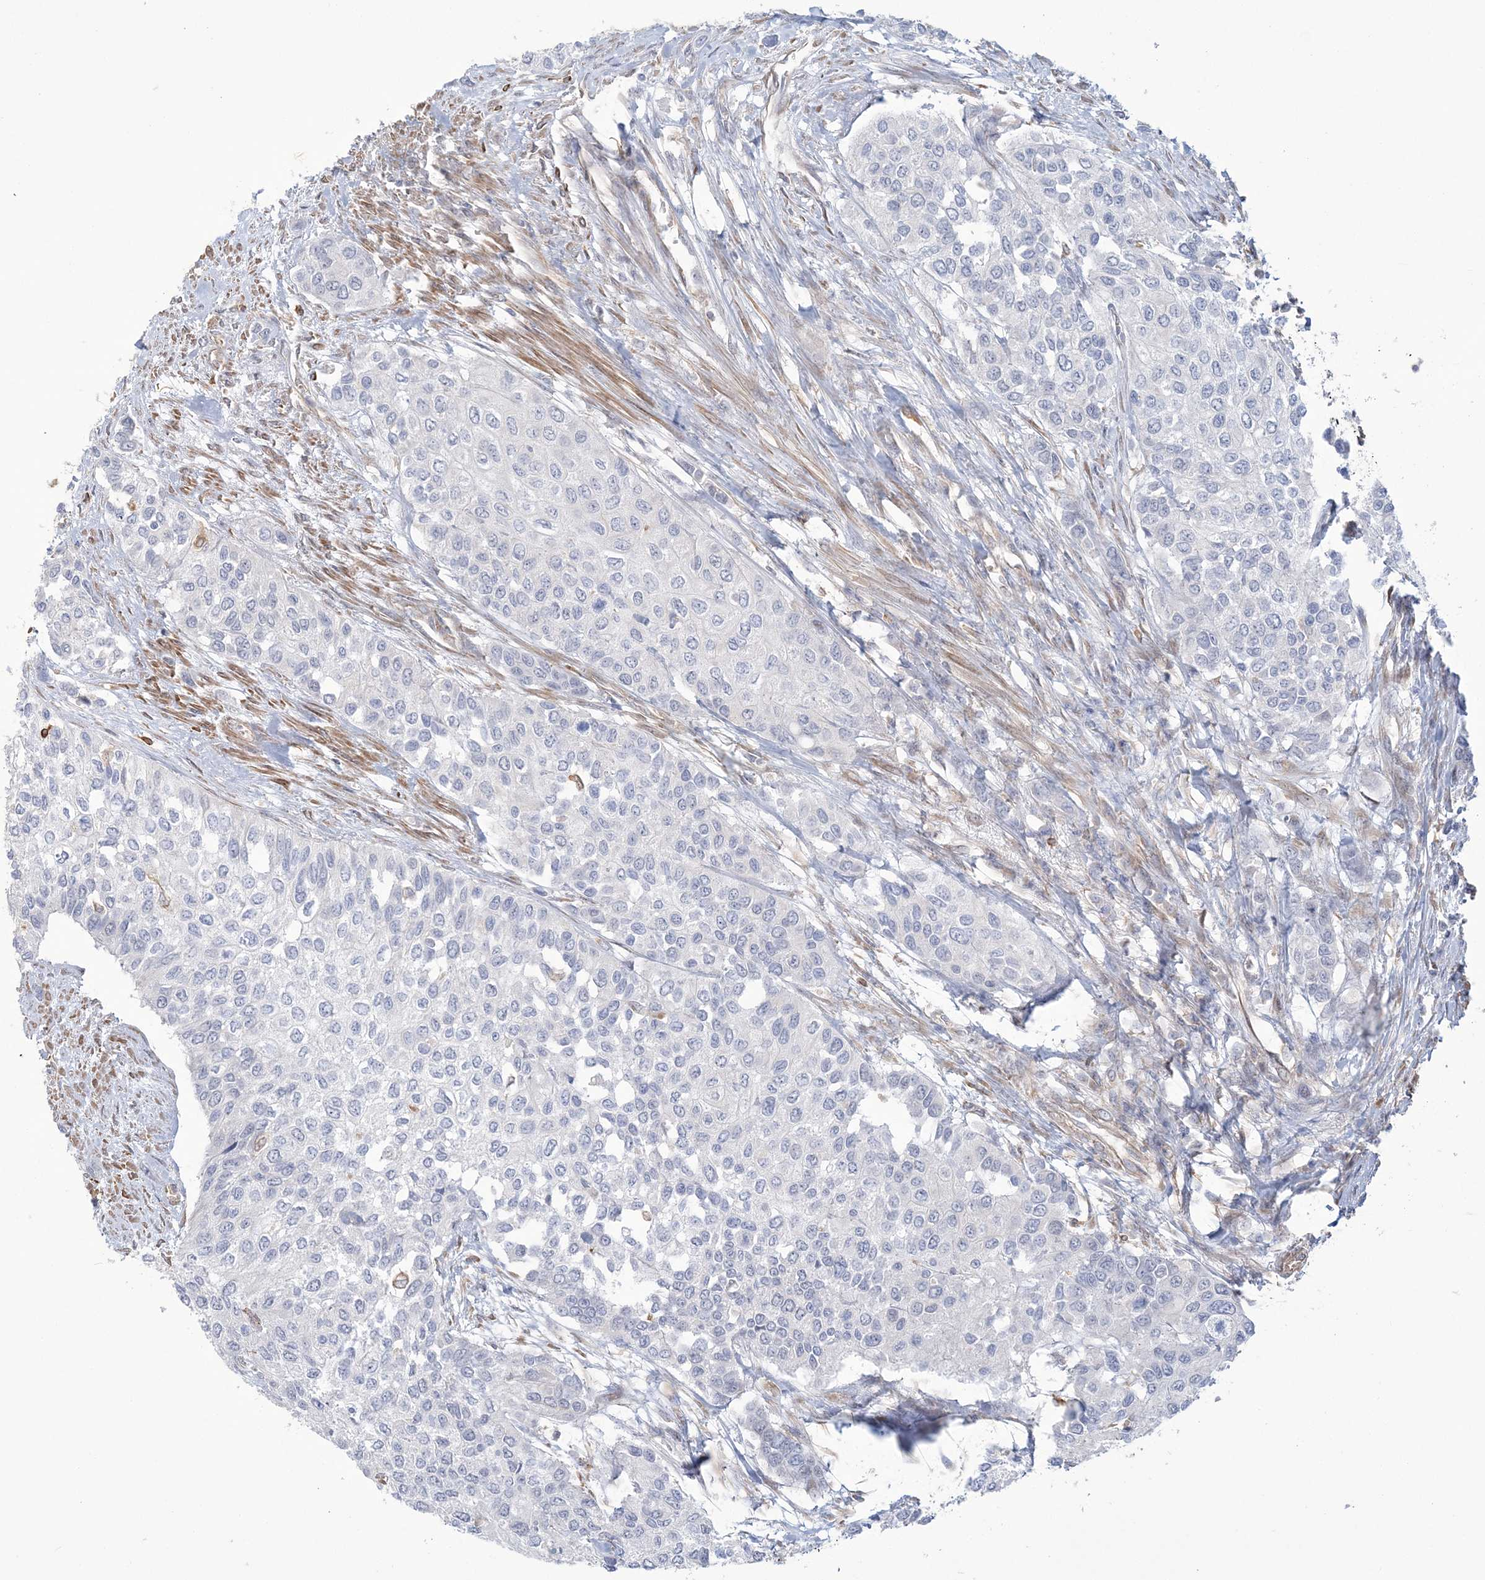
{"staining": {"intensity": "negative", "quantity": "none", "location": "none"}, "tissue": "urothelial cancer", "cell_type": "Tumor cells", "image_type": "cancer", "snomed": [{"axis": "morphology", "description": "Normal tissue, NOS"}, {"axis": "morphology", "description": "Urothelial carcinoma, High grade"}, {"axis": "topography", "description": "Vascular tissue"}, {"axis": "topography", "description": "Urinary bladder"}], "caption": "The IHC image has no significant expression in tumor cells of high-grade urothelial carcinoma tissue. (IHC, brightfield microscopy, high magnification).", "gene": "ZNF821", "patient": {"sex": "female", "age": 56}}